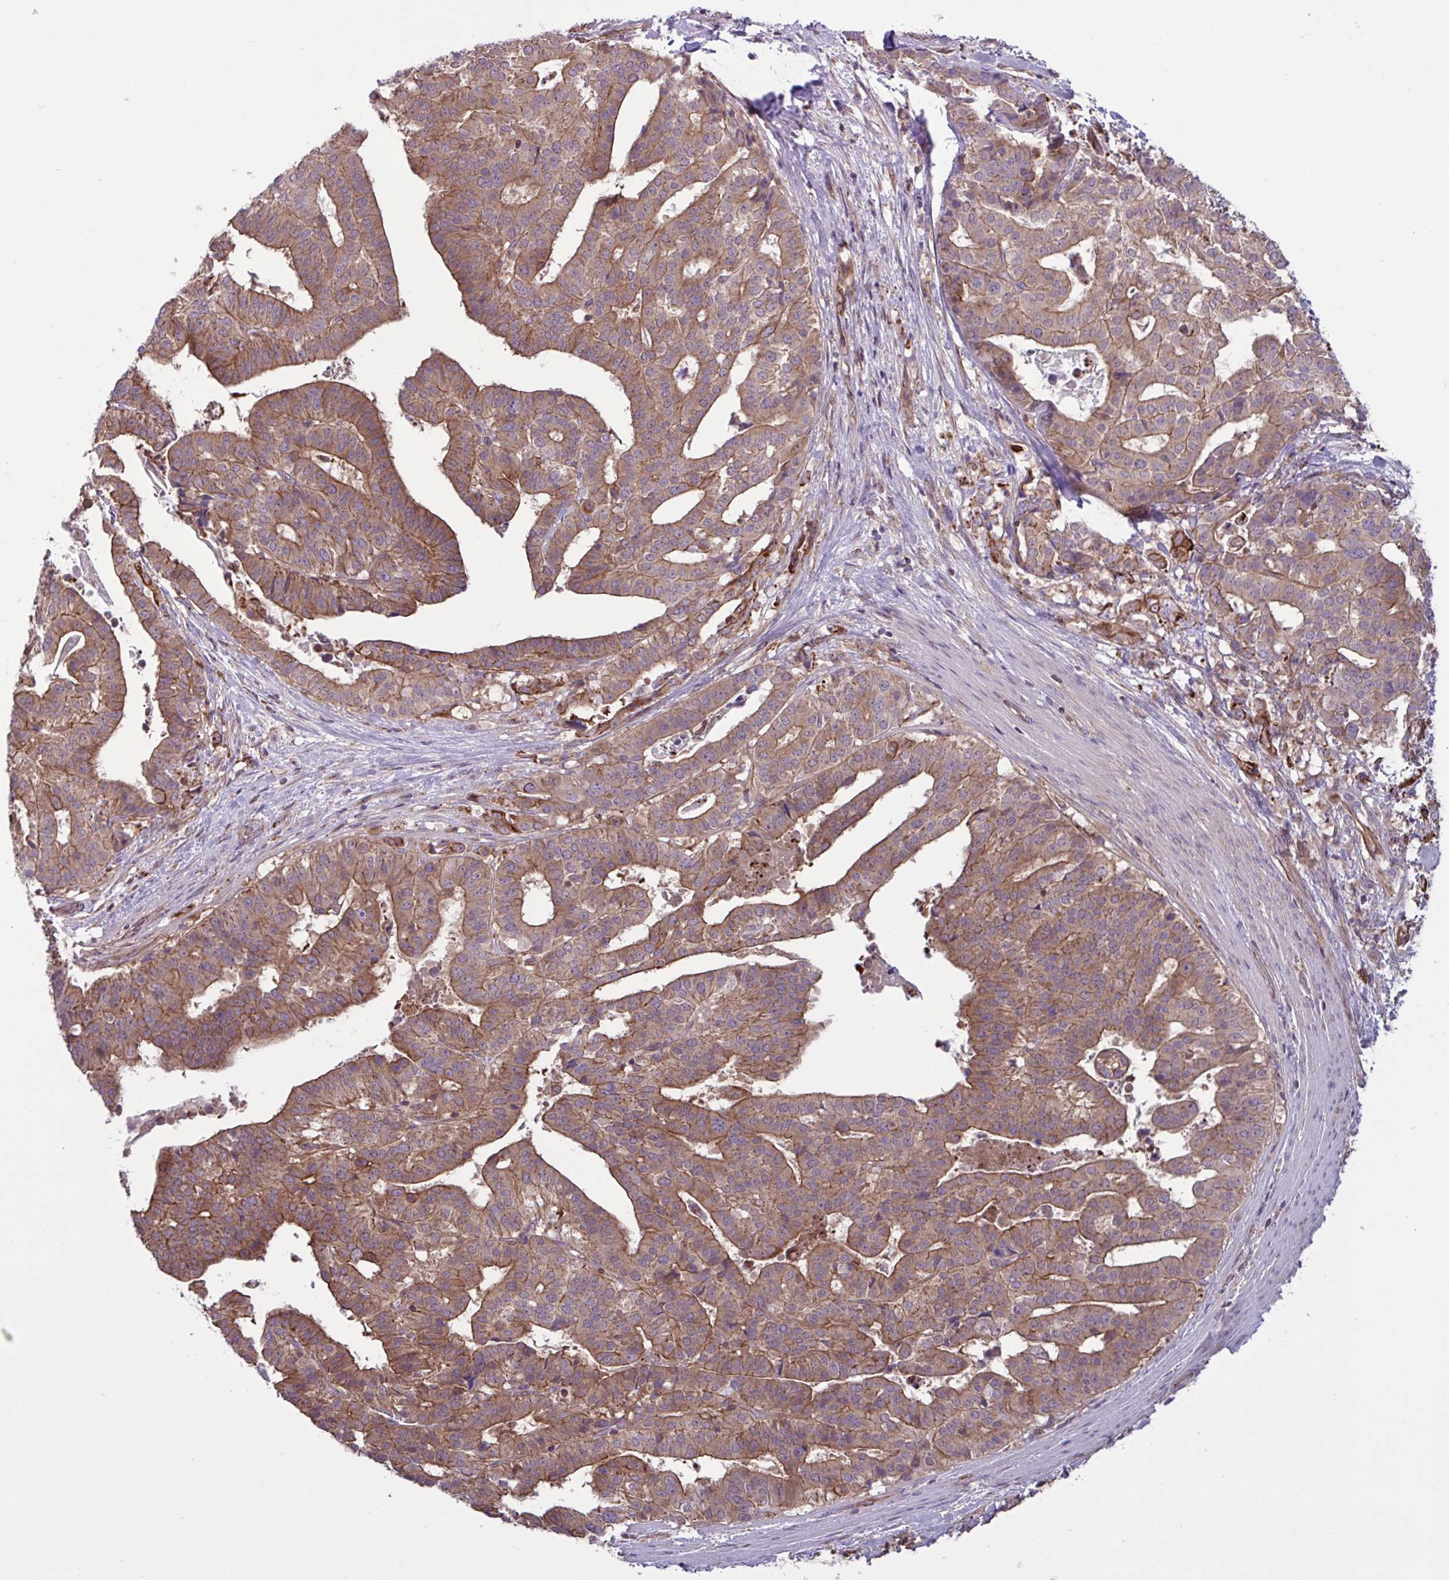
{"staining": {"intensity": "moderate", "quantity": ">75%", "location": "cytoplasmic/membranous"}, "tissue": "stomach cancer", "cell_type": "Tumor cells", "image_type": "cancer", "snomed": [{"axis": "morphology", "description": "Adenocarcinoma, NOS"}, {"axis": "topography", "description": "Stomach"}], "caption": "Adenocarcinoma (stomach) stained for a protein shows moderate cytoplasmic/membranous positivity in tumor cells. The staining was performed using DAB, with brown indicating positive protein expression. Nuclei are stained blue with hematoxylin.", "gene": "GLTP", "patient": {"sex": "male", "age": 48}}